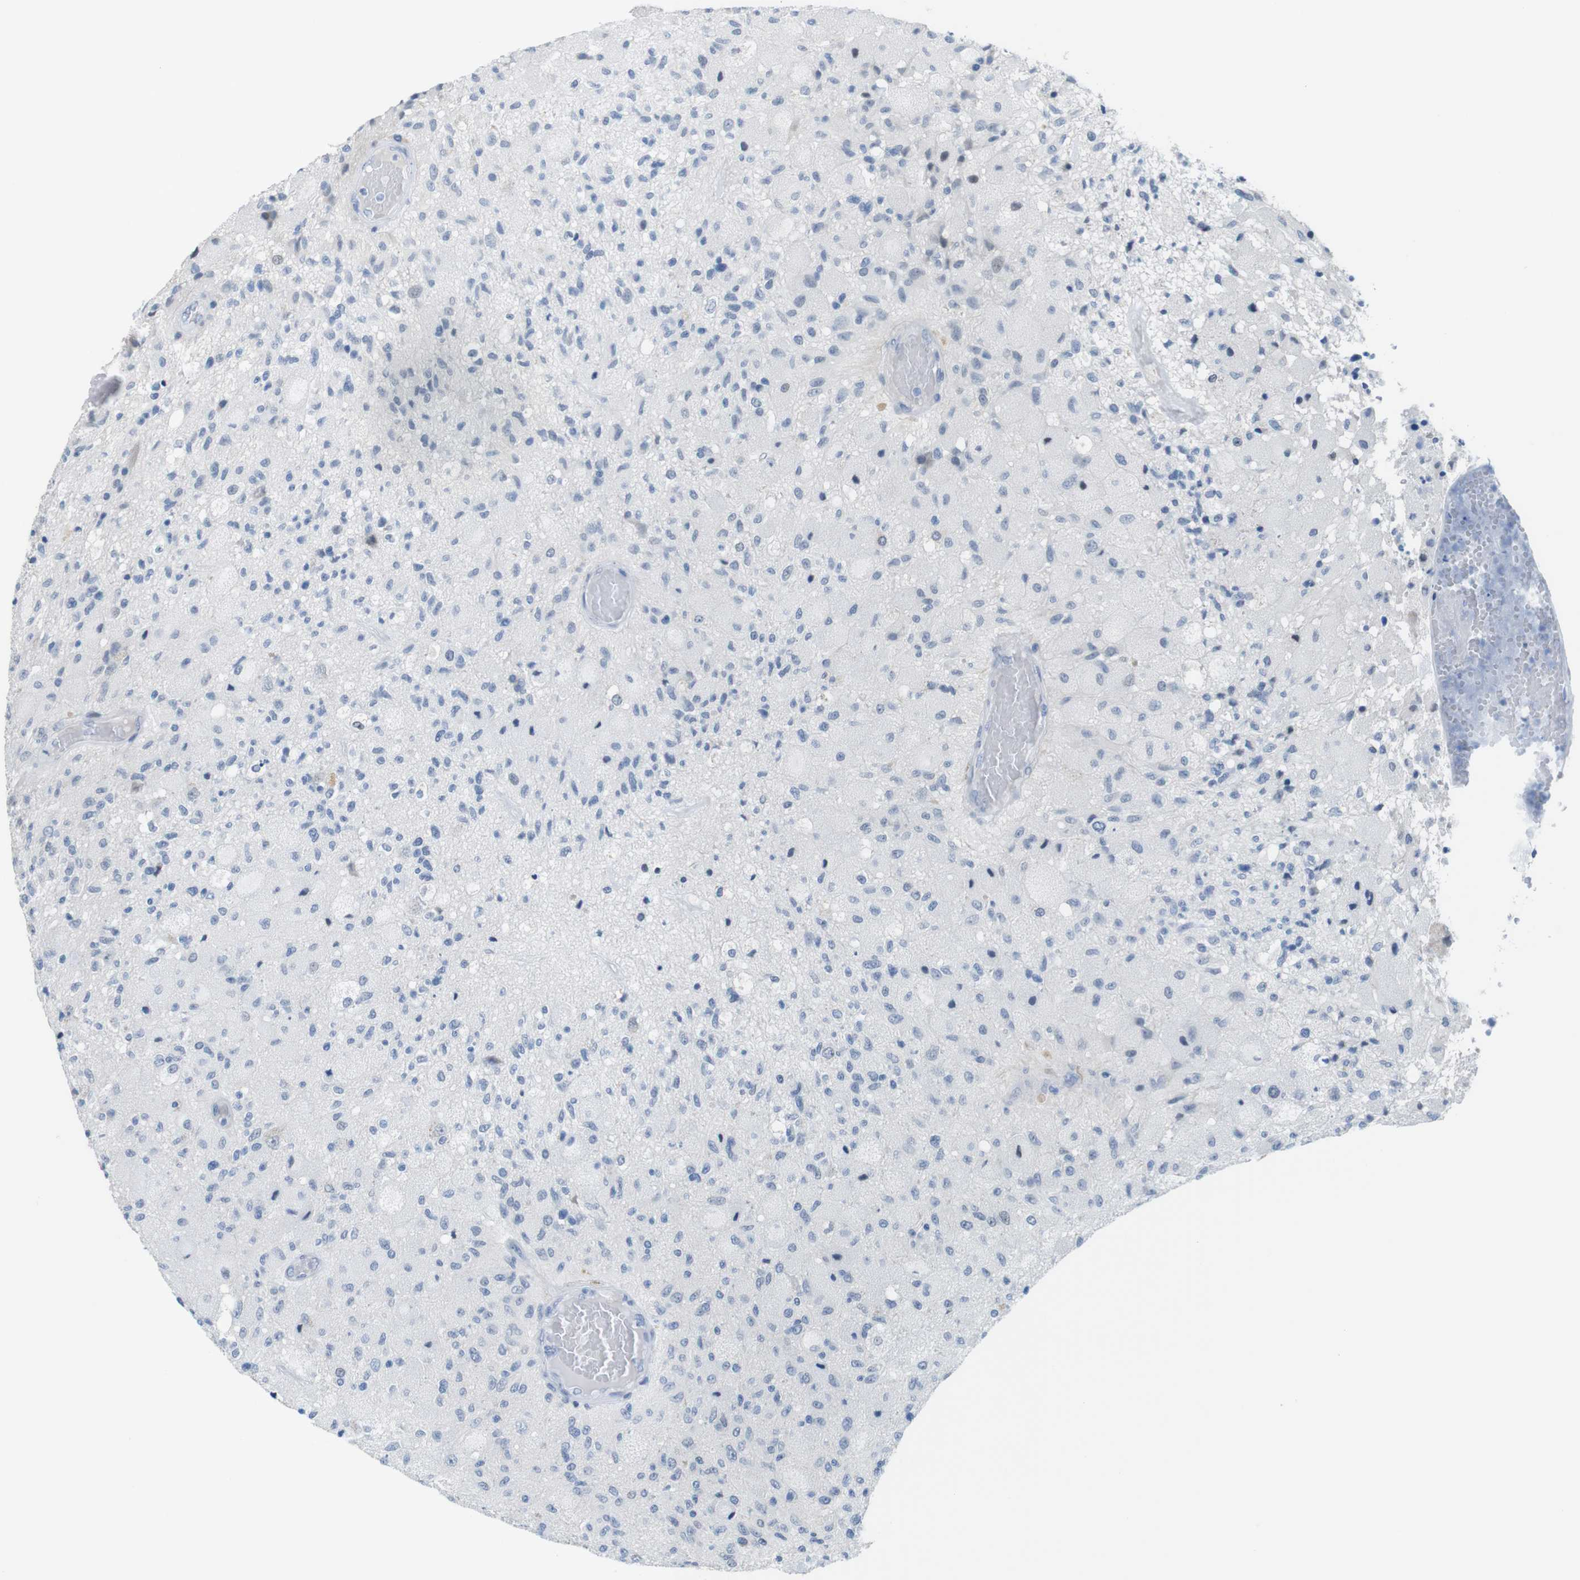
{"staining": {"intensity": "negative", "quantity": "none", "location": "none"}, "tissue": "glioma", "cell_type": "Tumor cells", "image_type": "cancer", "snomed": [{"axis": "morphology", "description": "Normal tissue, NOS"}, {"axis": "morphology", "description": "Glioma, malignant, High grade"}, {"axis": "topography", "description": "Cerebral cortex"}], "caption": "High magnification brightfield microscopy of glioma stained with DAB (3,3'-diaminobenzidine) (brown) and counterstained with hematoxylin (blue): tumor cells show no significant staining. Nuclei are stained in blue.", "gene": "OPN1SW", "patient": {"sex": "male", "age": 77}}